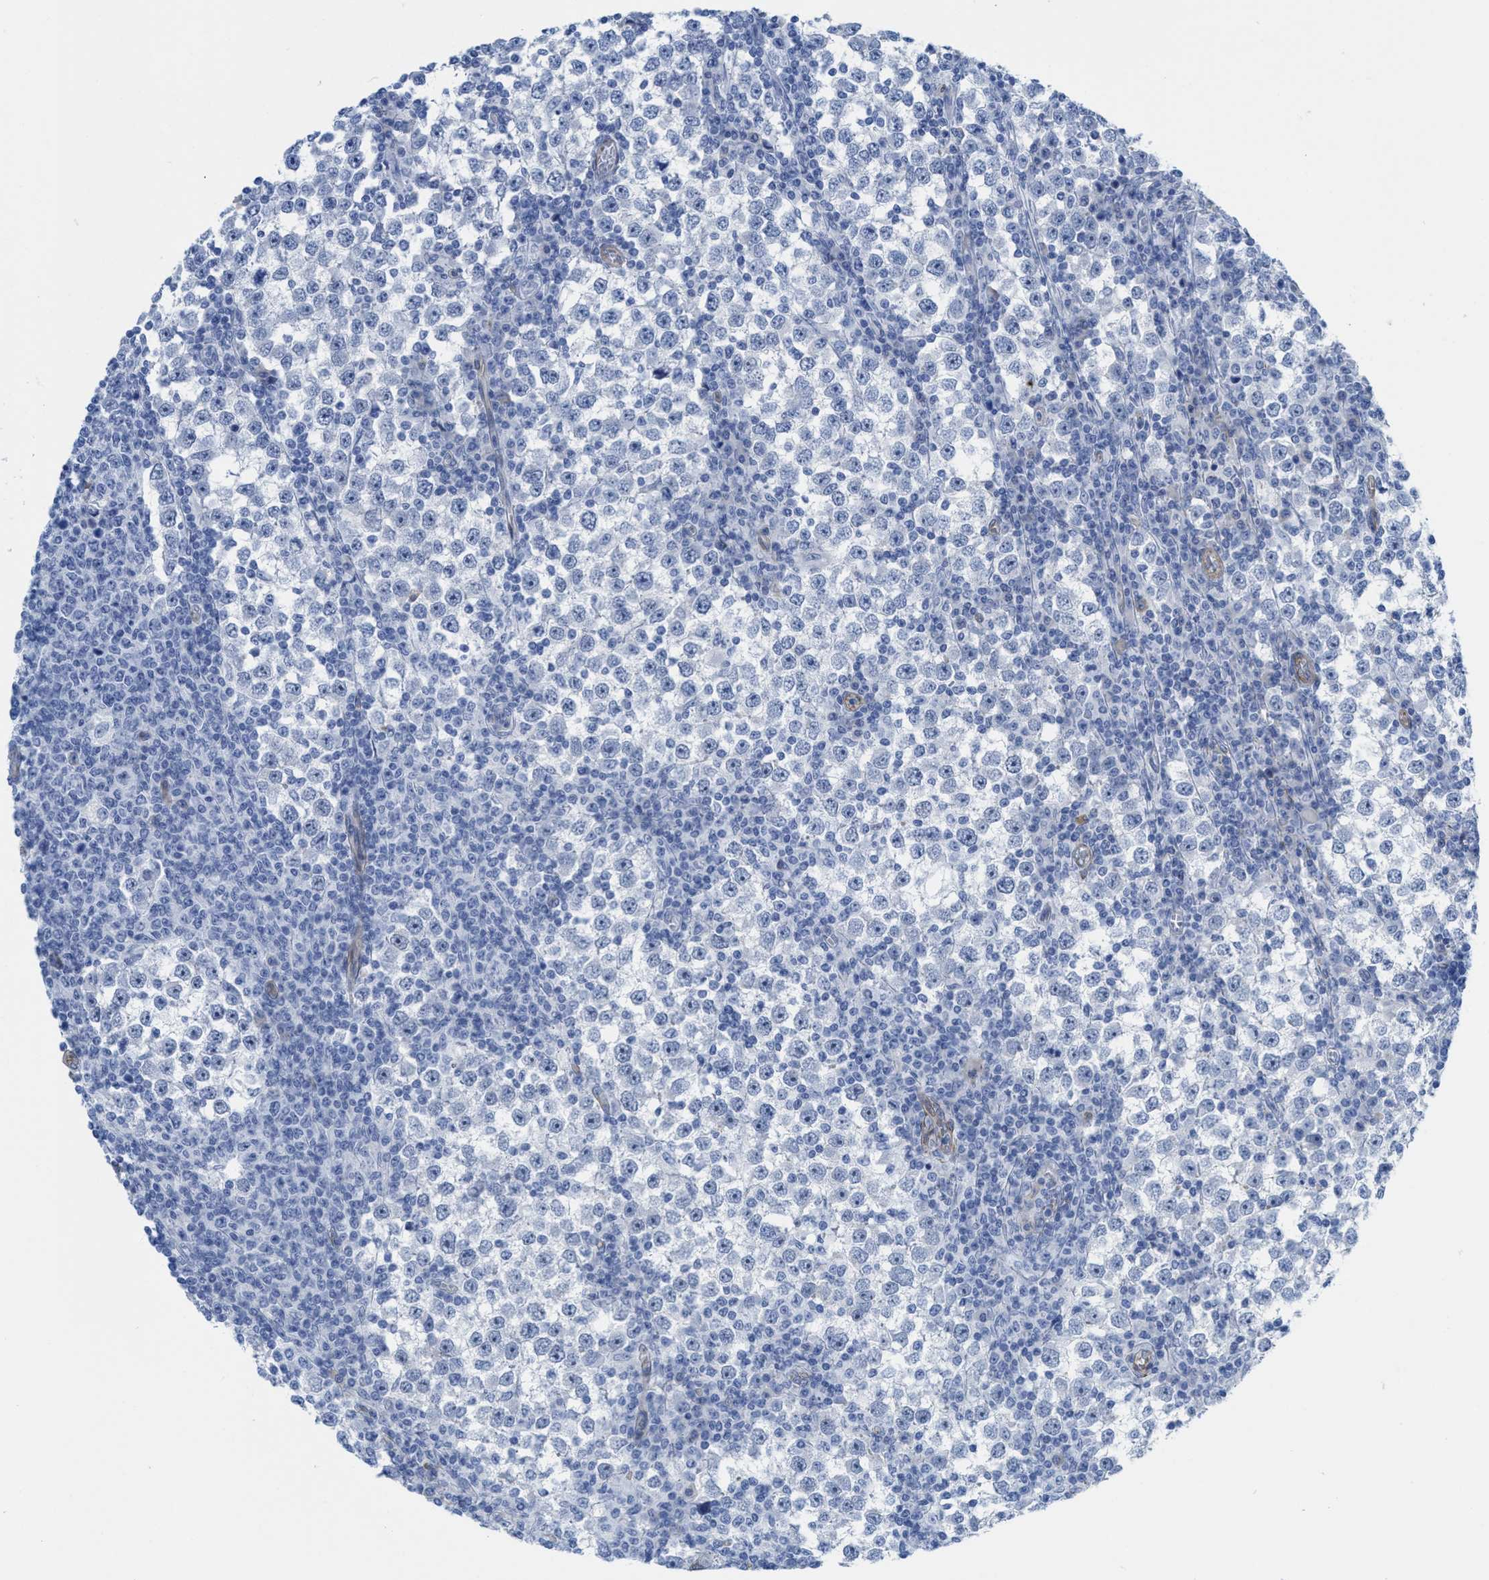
{"staining": {"intensity": "negative", "quantity": "none", "location": "none"}, "tissue": "testis cancer", "cell_type": "Tumor cells", "image_type": "cancer", "snomed": [{"axis": "morphology", "description": "Seminoma, NOS"}, {"axis": "topography", "description": "Testis"}], "caption": "A histopathology image of human testis cancer (seminoma) is negative for staining in tumor cells. The staining was performed using DAB (3,3'-diaminobenzidine) to visualize the protein expression in brown, while the nuclei were stained in blue with hematoxylin (Magnification: 20x).", "gene": "TUB", "patient": {"sex": "male", "age": 65}}